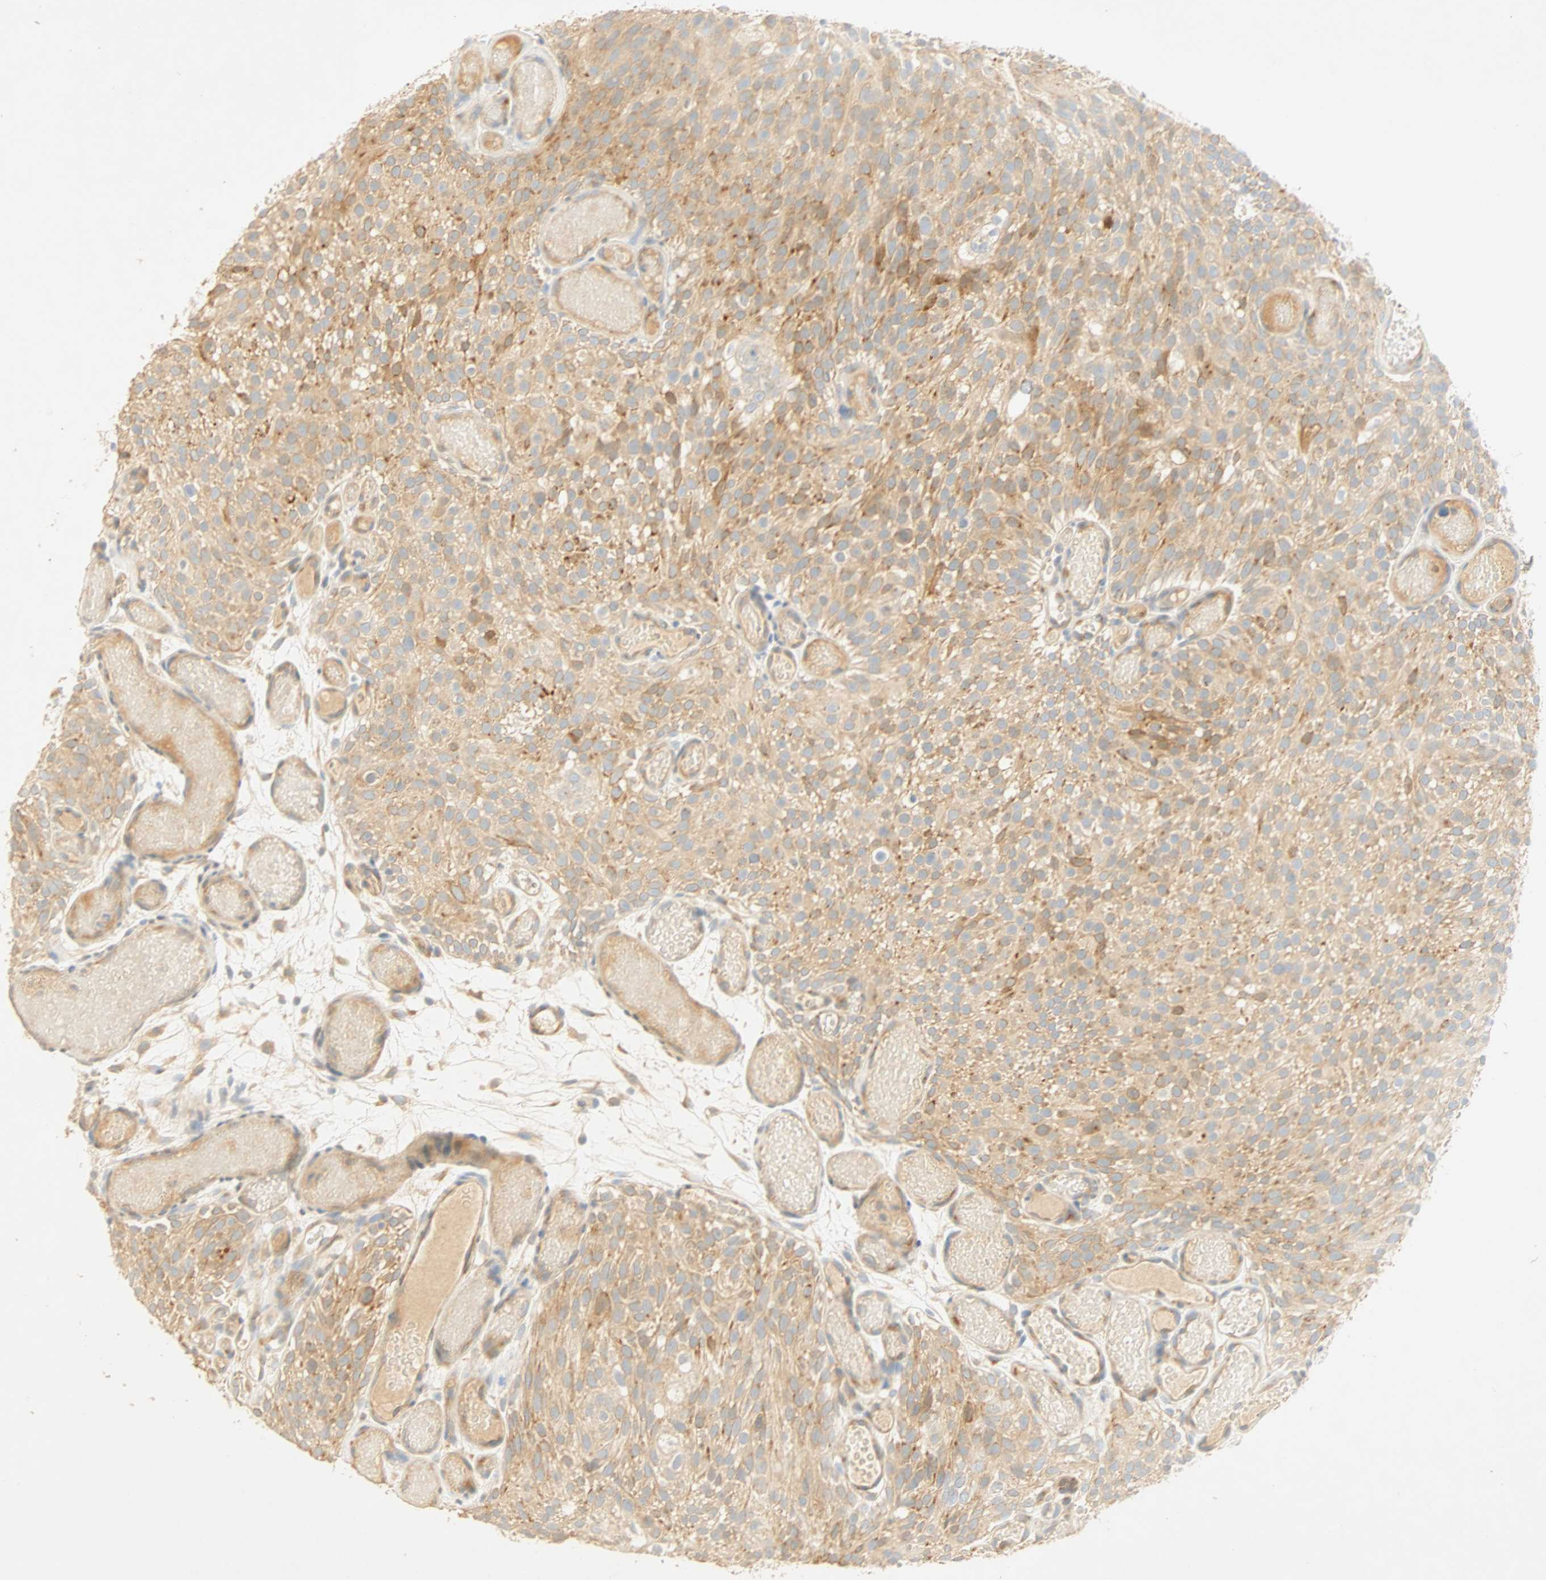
{"staining": {"intensity": "moderate", "quantity": ">75%", "location": "cytoplasmic/membranous"}, "tissue": "urothelial cancer", "cell_type": "Tumor cells", "image_type": "cancer", "snomed": [{"axis": "morphology", "description": "Urothelial carcinoma, Low grade"}, {"axis": "topography", "description": "Urinary bladder"}], "caption": "Urothelial cancer stained with a brown dye shows moderate cytoplasmic/membranous positive staining in about >75% of tumor cells.", "gene": "SELENBP1", "patient": {"sex": "male", "age": 78}}